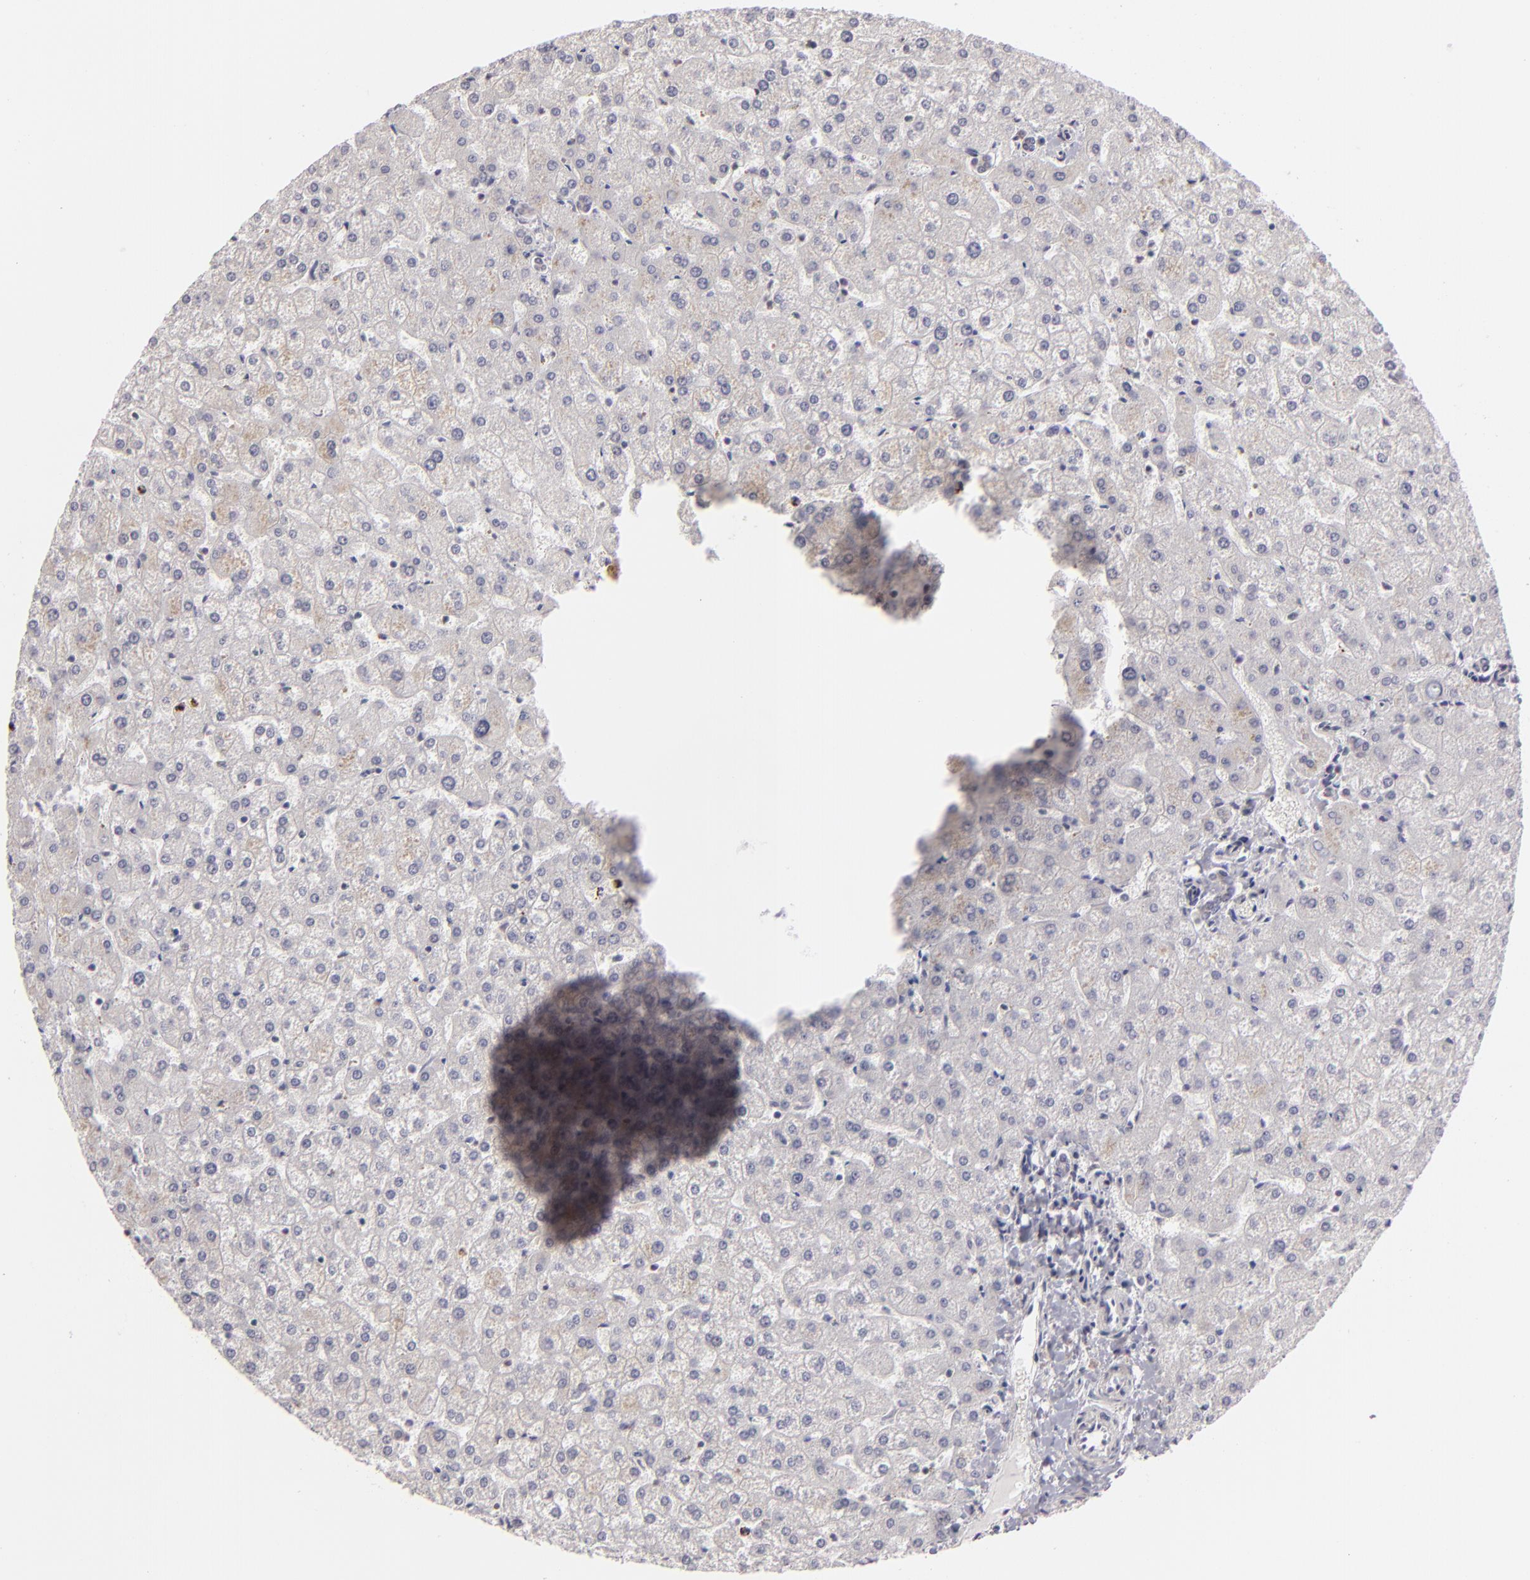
{"staining": {"intensity": "weak", "quantity": "25%-75%", "location": "nuclear"}, "tissue": "liver", "cell_type": "Cholangiocytes", "image_type": "normal", "snomed": [{"axis": "morphology", "description": "Normal tissue, NOS"}, {"axis": "topography", "description": "Liver"}], "caption": "Brown immunohistochemical staining in benign liver exhibits weak nuclear staining in approximately 25%-75% of cholangiocytes.", "gene": "DAXX", "patient": {"sex": "female", "age": 32}}